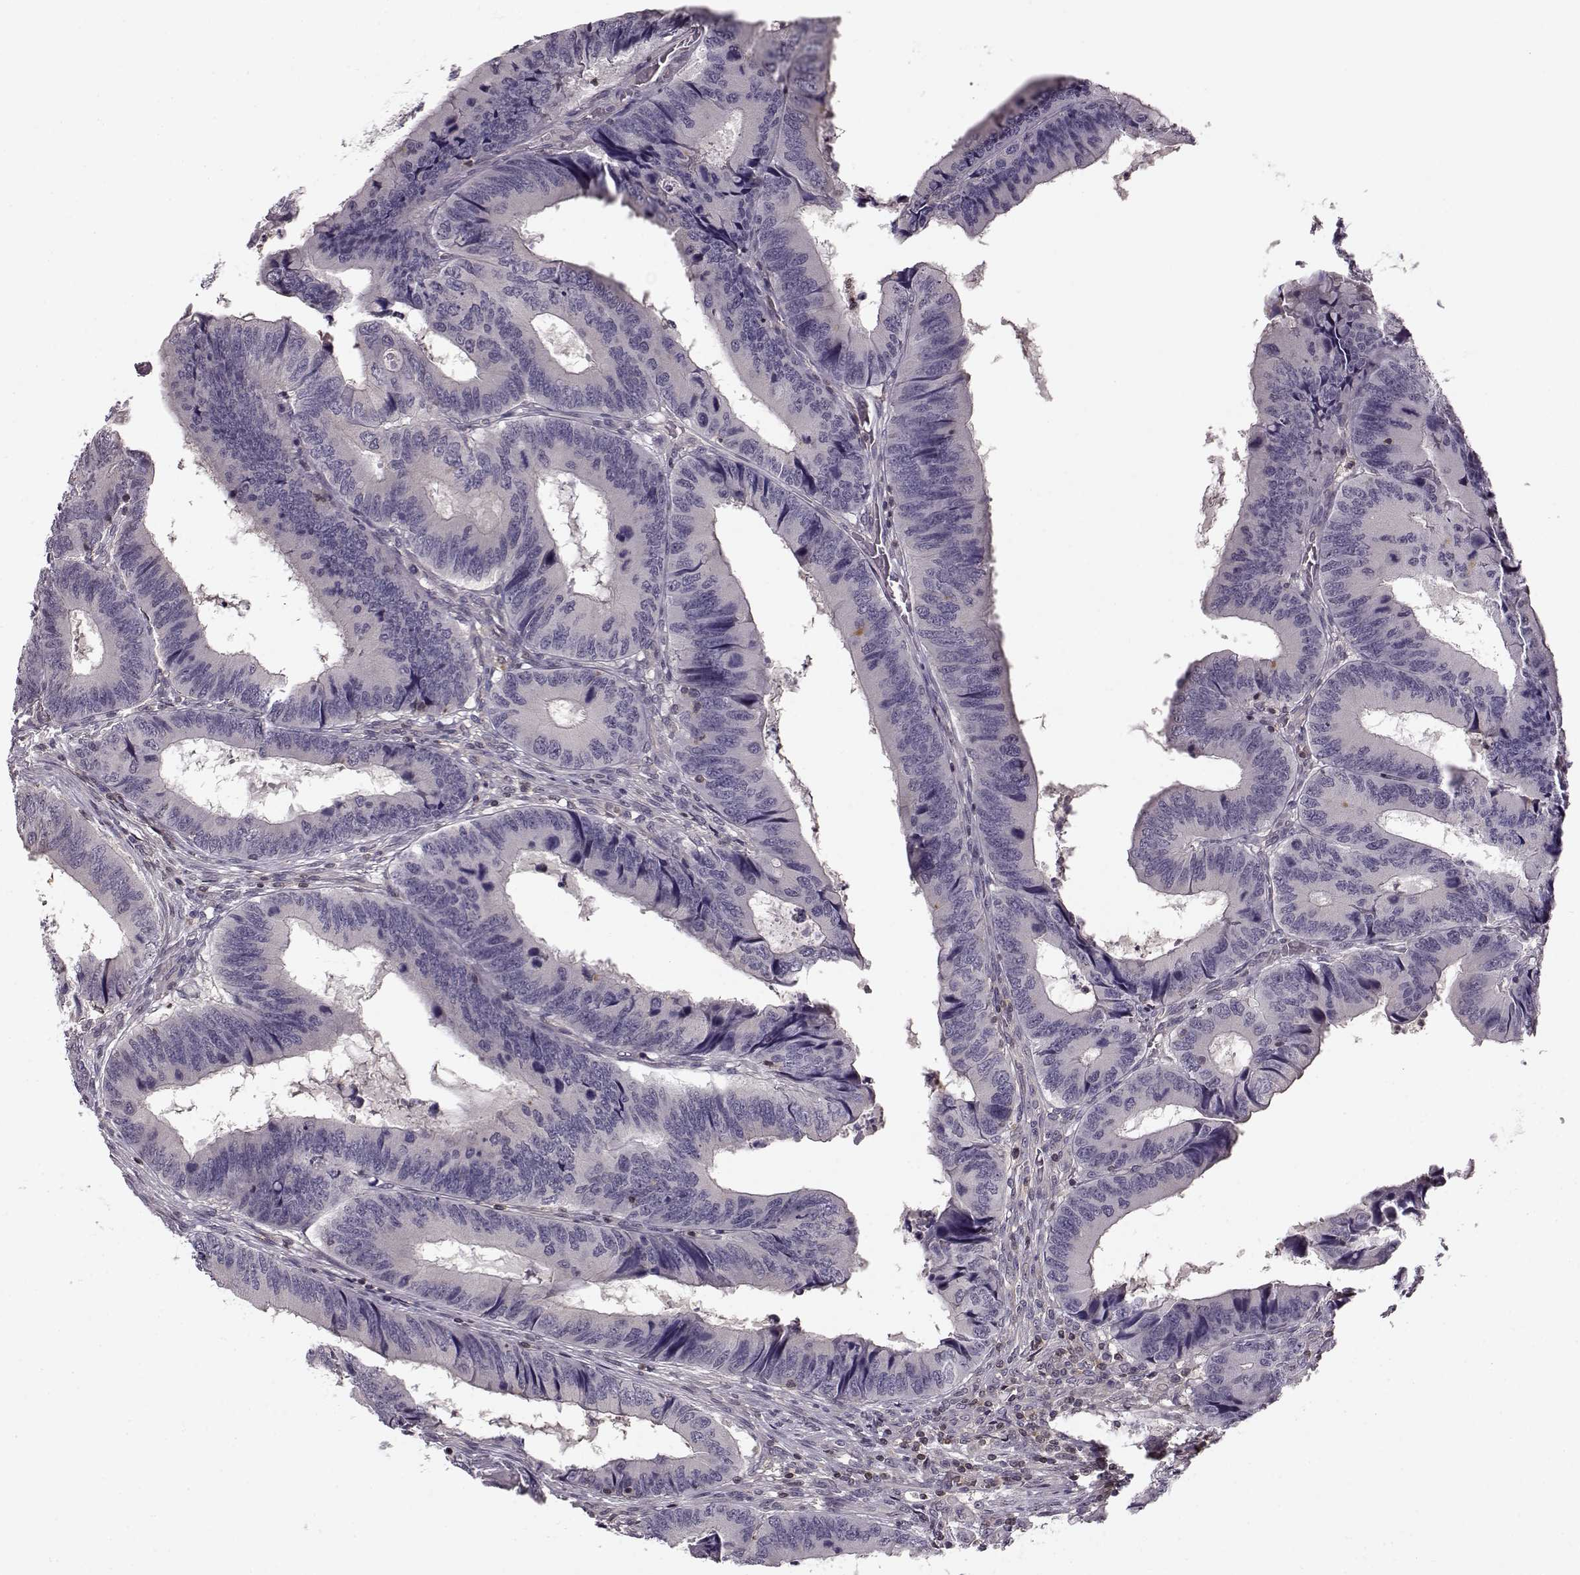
{"staining": {"intensity": "negative", "quantity": "none", "location": "none"}, "tissue": "colorectal cancer", "cell_type": "Tumor cells", "image_type": "cancer", "snomed": [{"axis": "morphology", "description": "Adenocarcinoma, NOS"}, {"axis": "topography", "description": "Colon"}], "caption": "Human colorectal adenocarcinoma stained for a protein using immunohistochemistry demonstrates no positivity in tumor cells.", "gene": "MFSD1", "patient": {"sex": "male", "age": 53}}